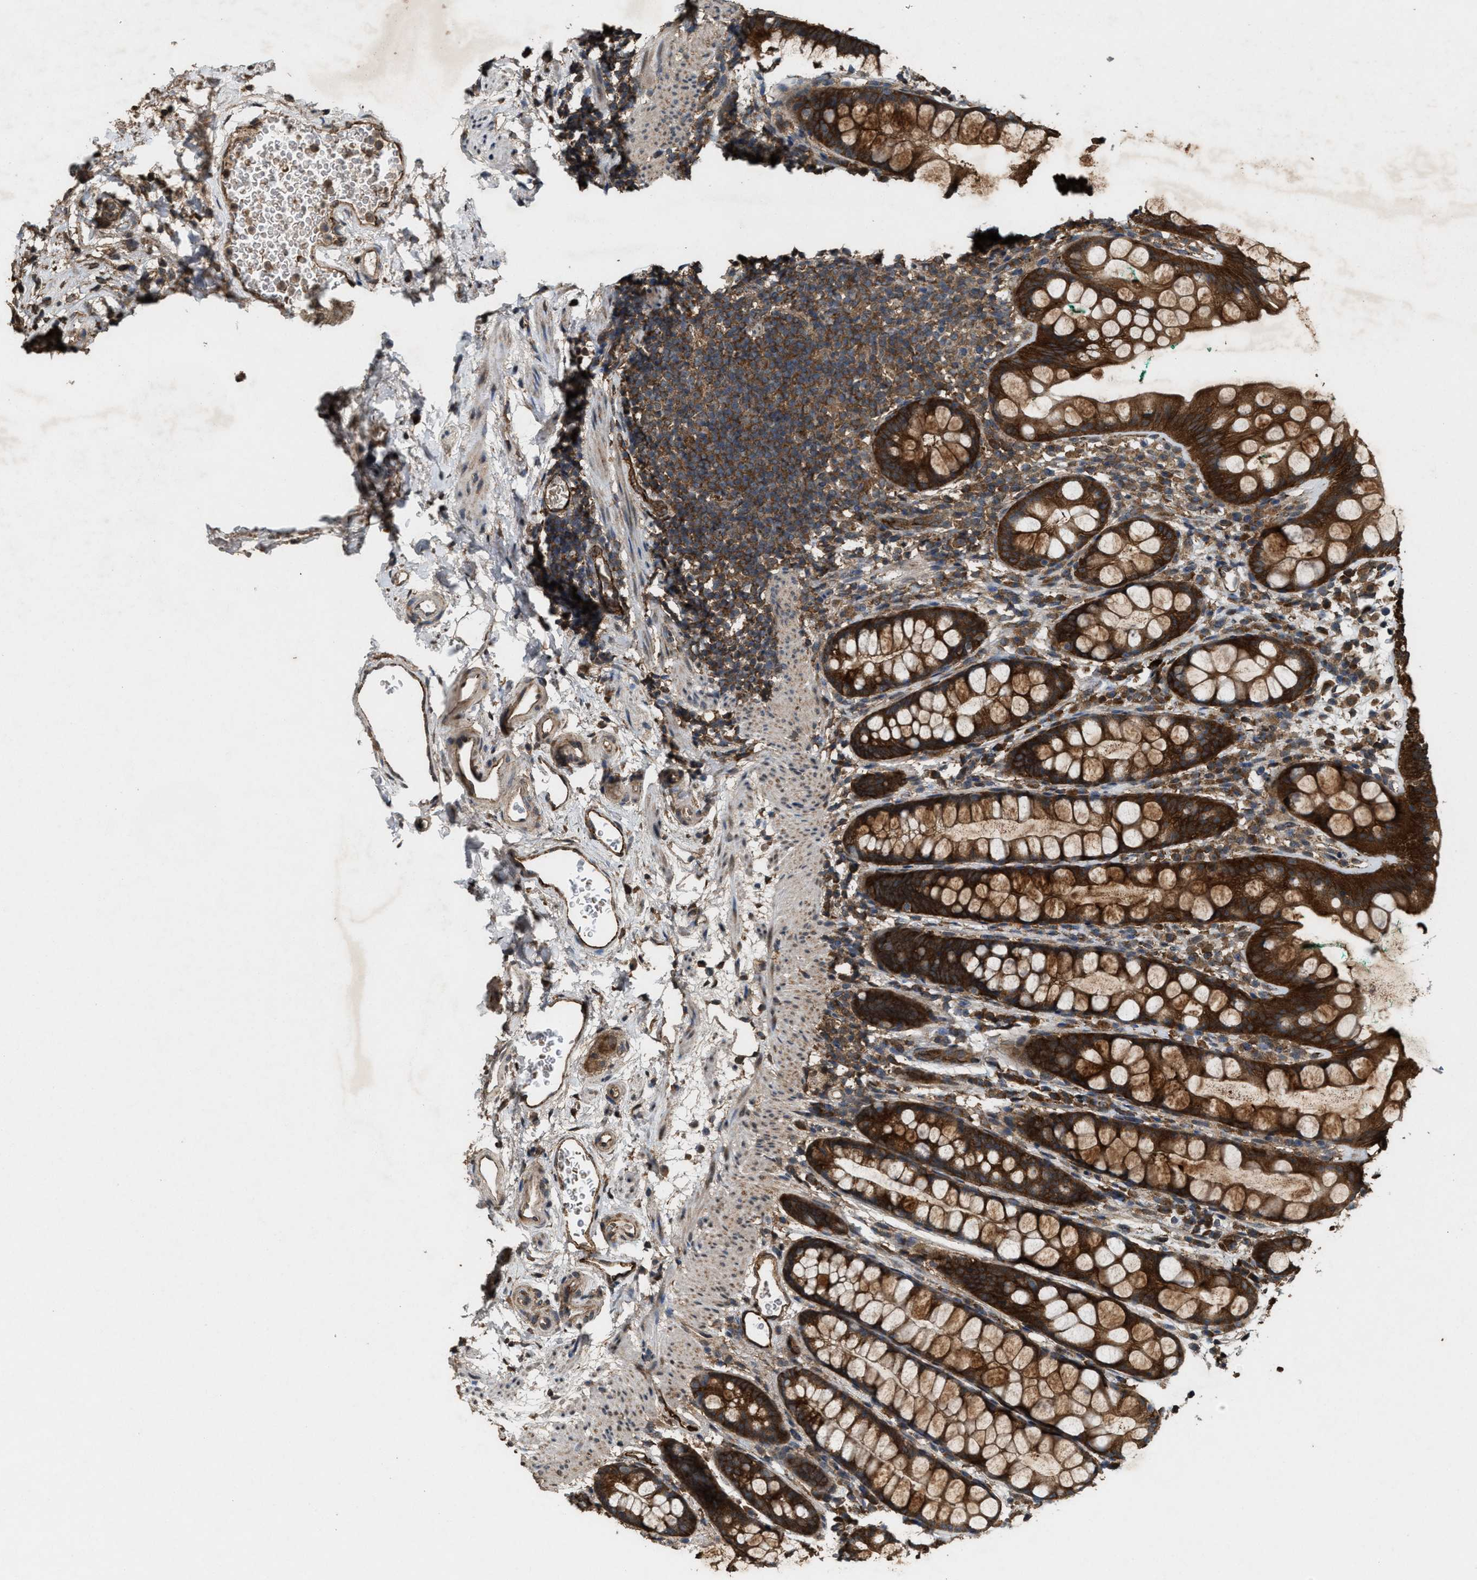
{"staining": {"intensity": "strong", "quantity": ">75%", "location": "cytoplasmic/membranous"}, "tissue": "rectum", "cell_type": "Glandular cells", "image_type": "normal", "snomed": [{"axis": "morphology", "description": "Normal tissue, NOS"}, {"axis": "topography", "description": "Rectum"}], "caption": "Immunohistochemical staining of normal rectum shows >75% levels of strong cytoplasmic/membranous protein expression in approximately >75% of glandular cells. (IHC, brightfield microscopy, high magnification).", "gene": "ARHGEF5", "patient": {"sex": "female", "age": 65}}